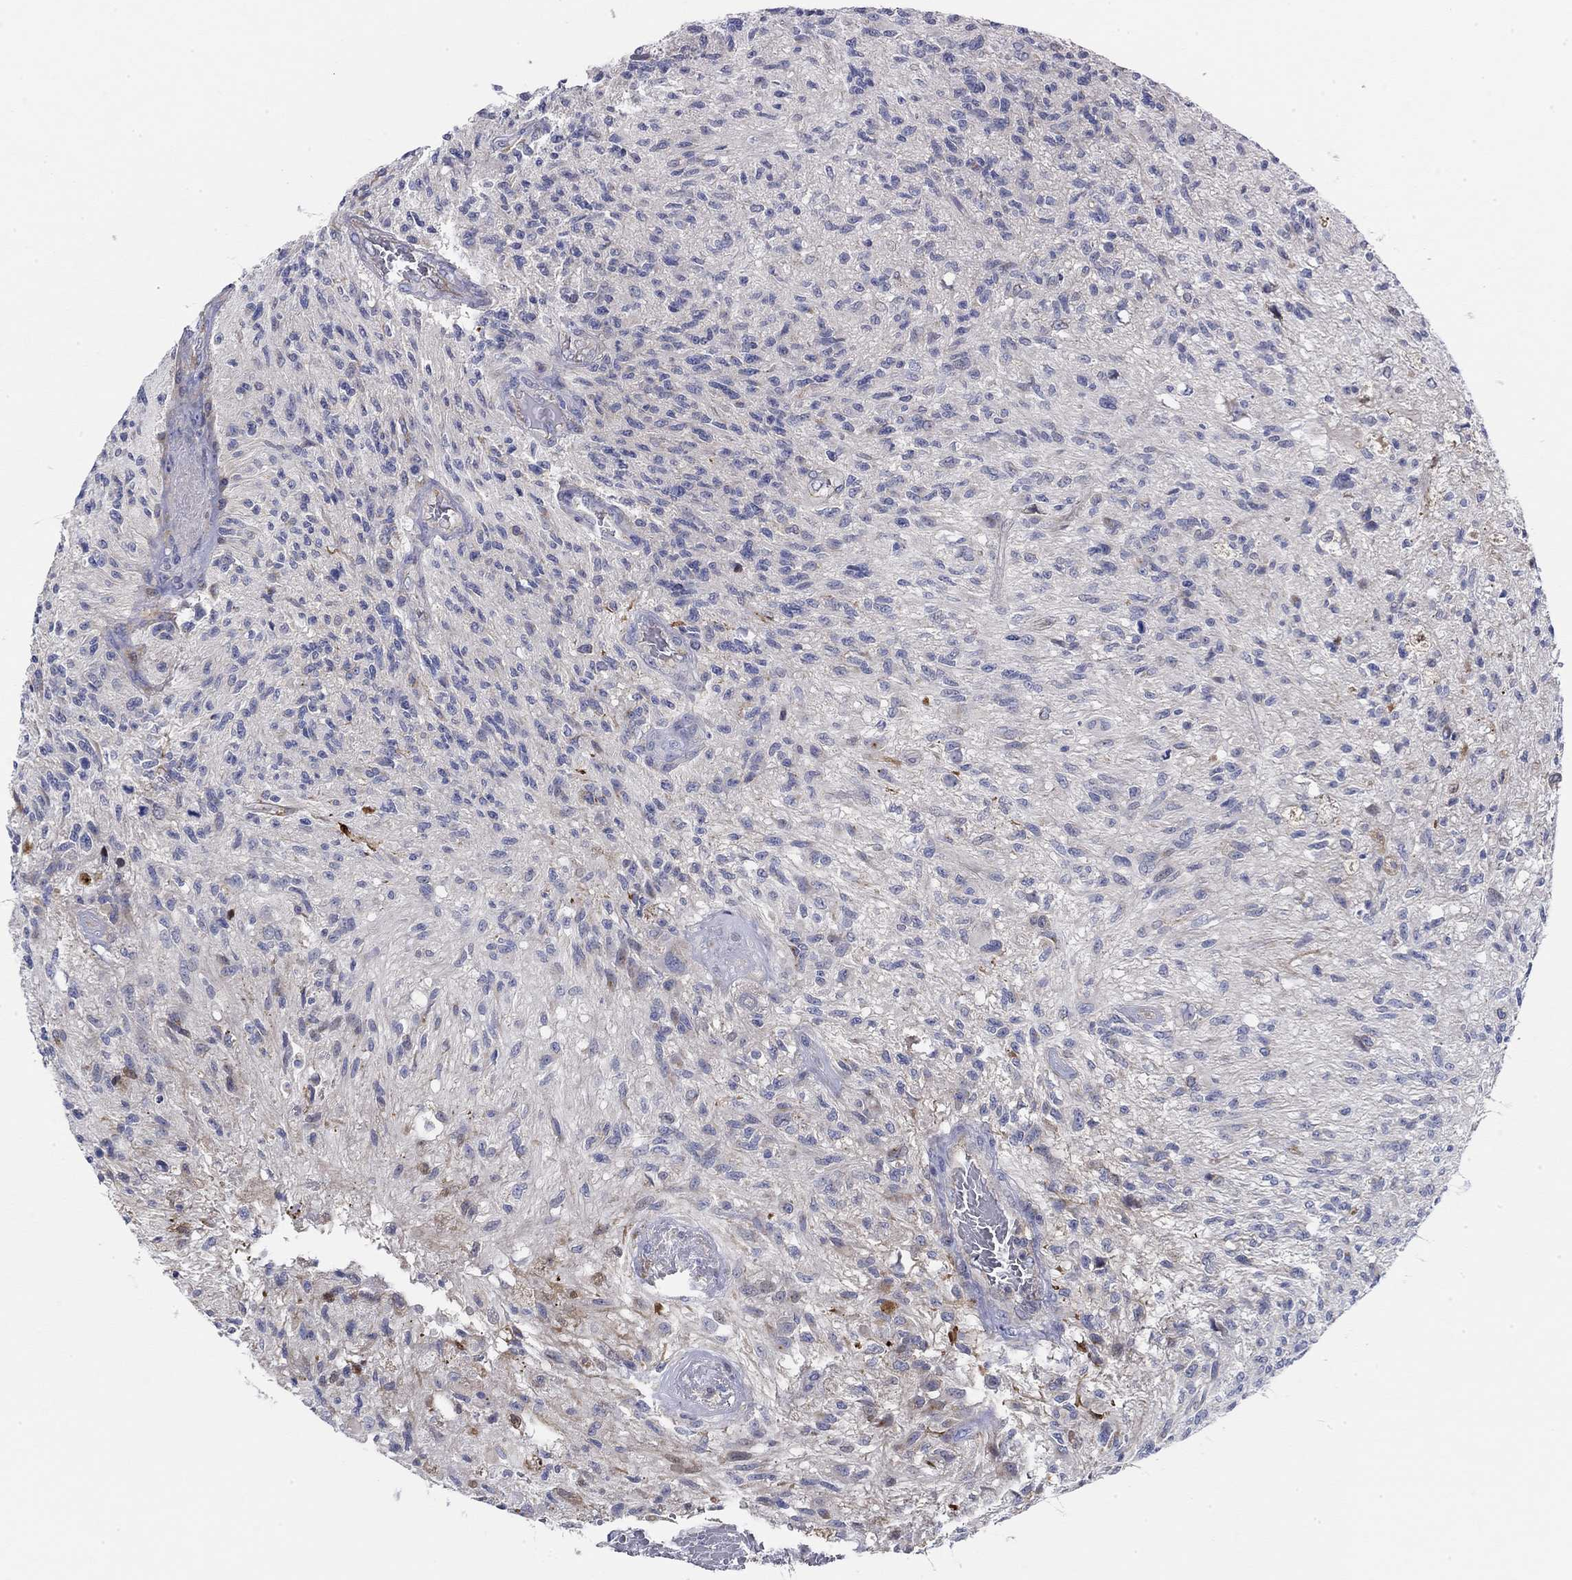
{"staining": {"intensity": "negative", "quantity": "none", "location": "none"}, "tissue": "glioma", "cell_type": "Tumor cells", "image_type": "cancer", "snomed": [{"axis": "morphology", "description": "Glioma, malignant, High grade"}, {"axis": "topography", "description": "Brain"}], "caption": "High power microscopy image of an immunohistochemistry (IHC) histopathology image of glioma, revealing no significant expression in tumor cells. (Immunohistochemistry, brightfield microscopy, high magnification).", "gene": "CFAP61", "patient": {"sex": "male", "age": 56}}